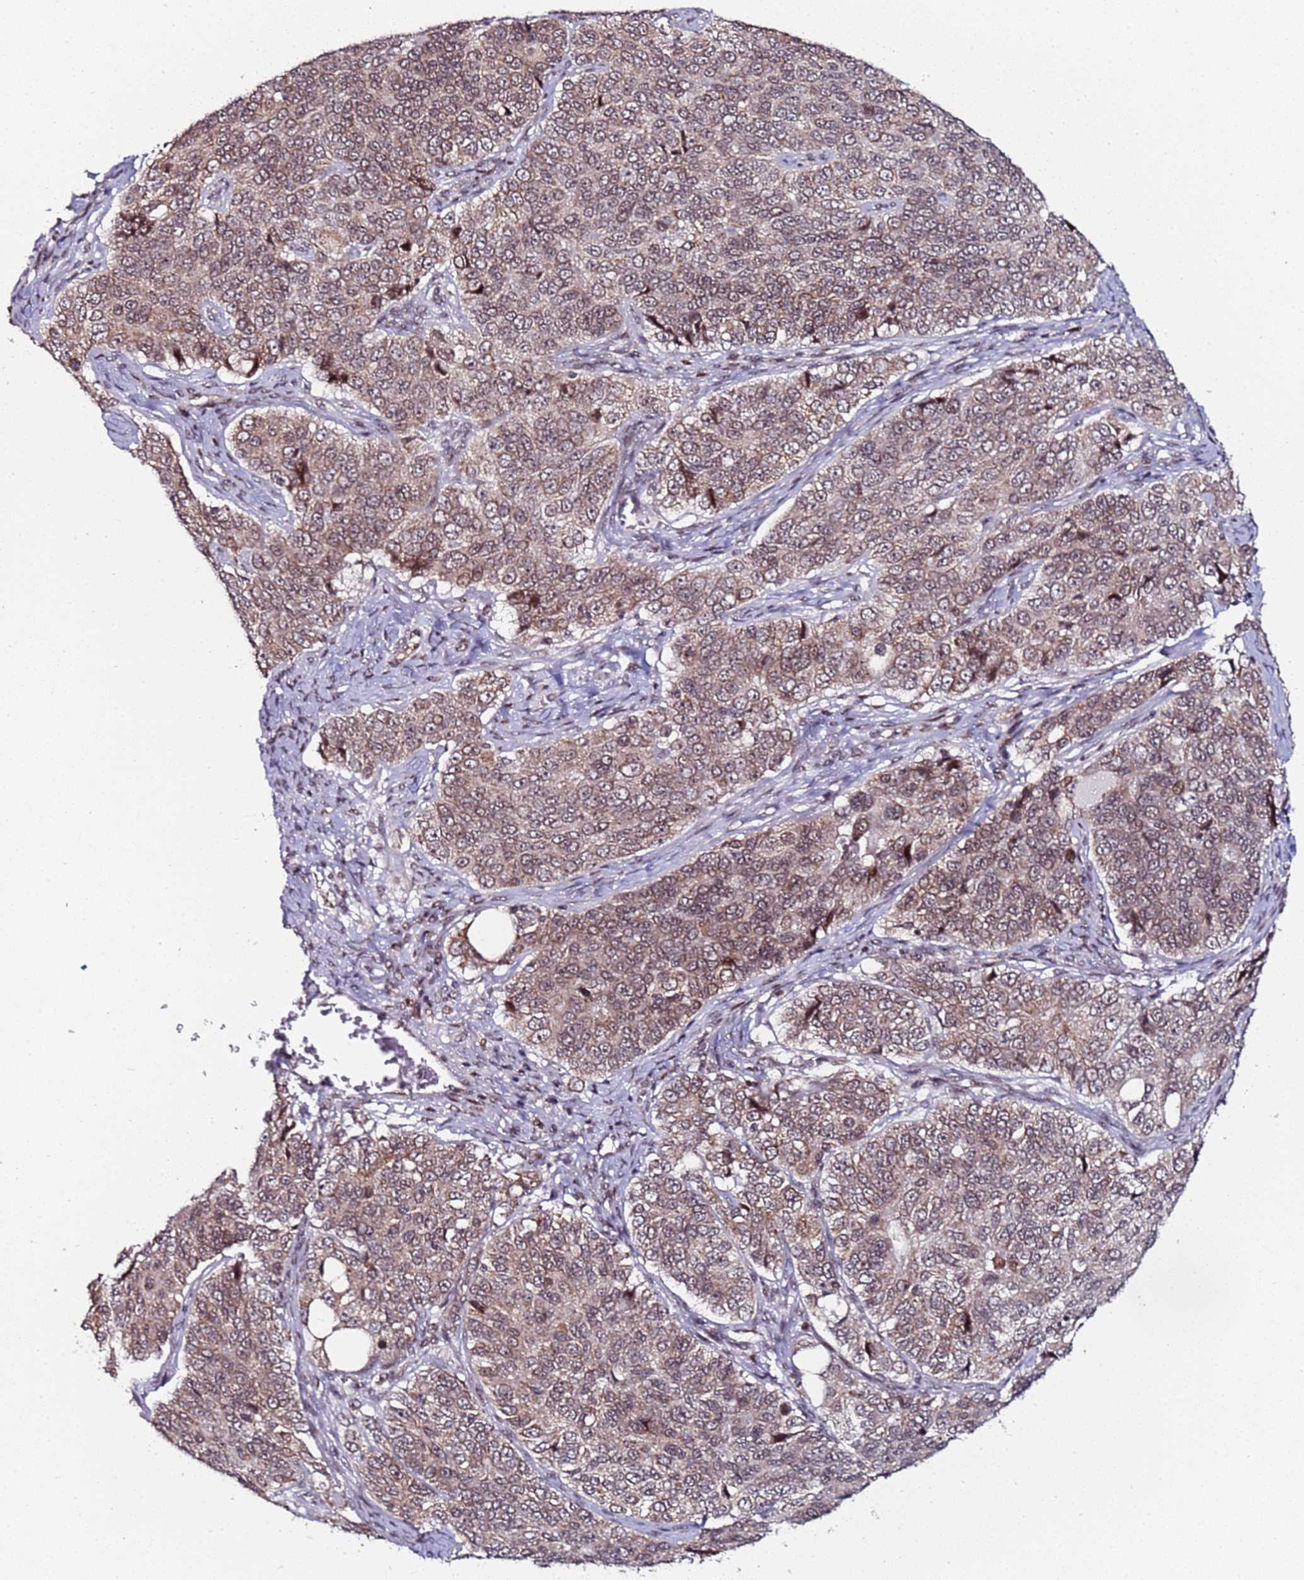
{"staining": {"intensity": "weak", "quantity": ">75%", "location": "cytoplasmic/membranous"}, "tissue": "ovarian cancer", "cell_type": "Tumor cells", "image_type": "cancer", "snomed": [{"axis": "morphology", "description": "Carcinoma, endometroid"}, {"axis": "topography", "description": "Ovary"}], "caption": "Weak cytoplasmic/membranous positivity for a protein is present in approximately >75% of tumor cells of ovarian cancer using immunohistochemistry (IHC).", "gene": "PPM1H", "patient": {"sex": "female", "age": 51}}